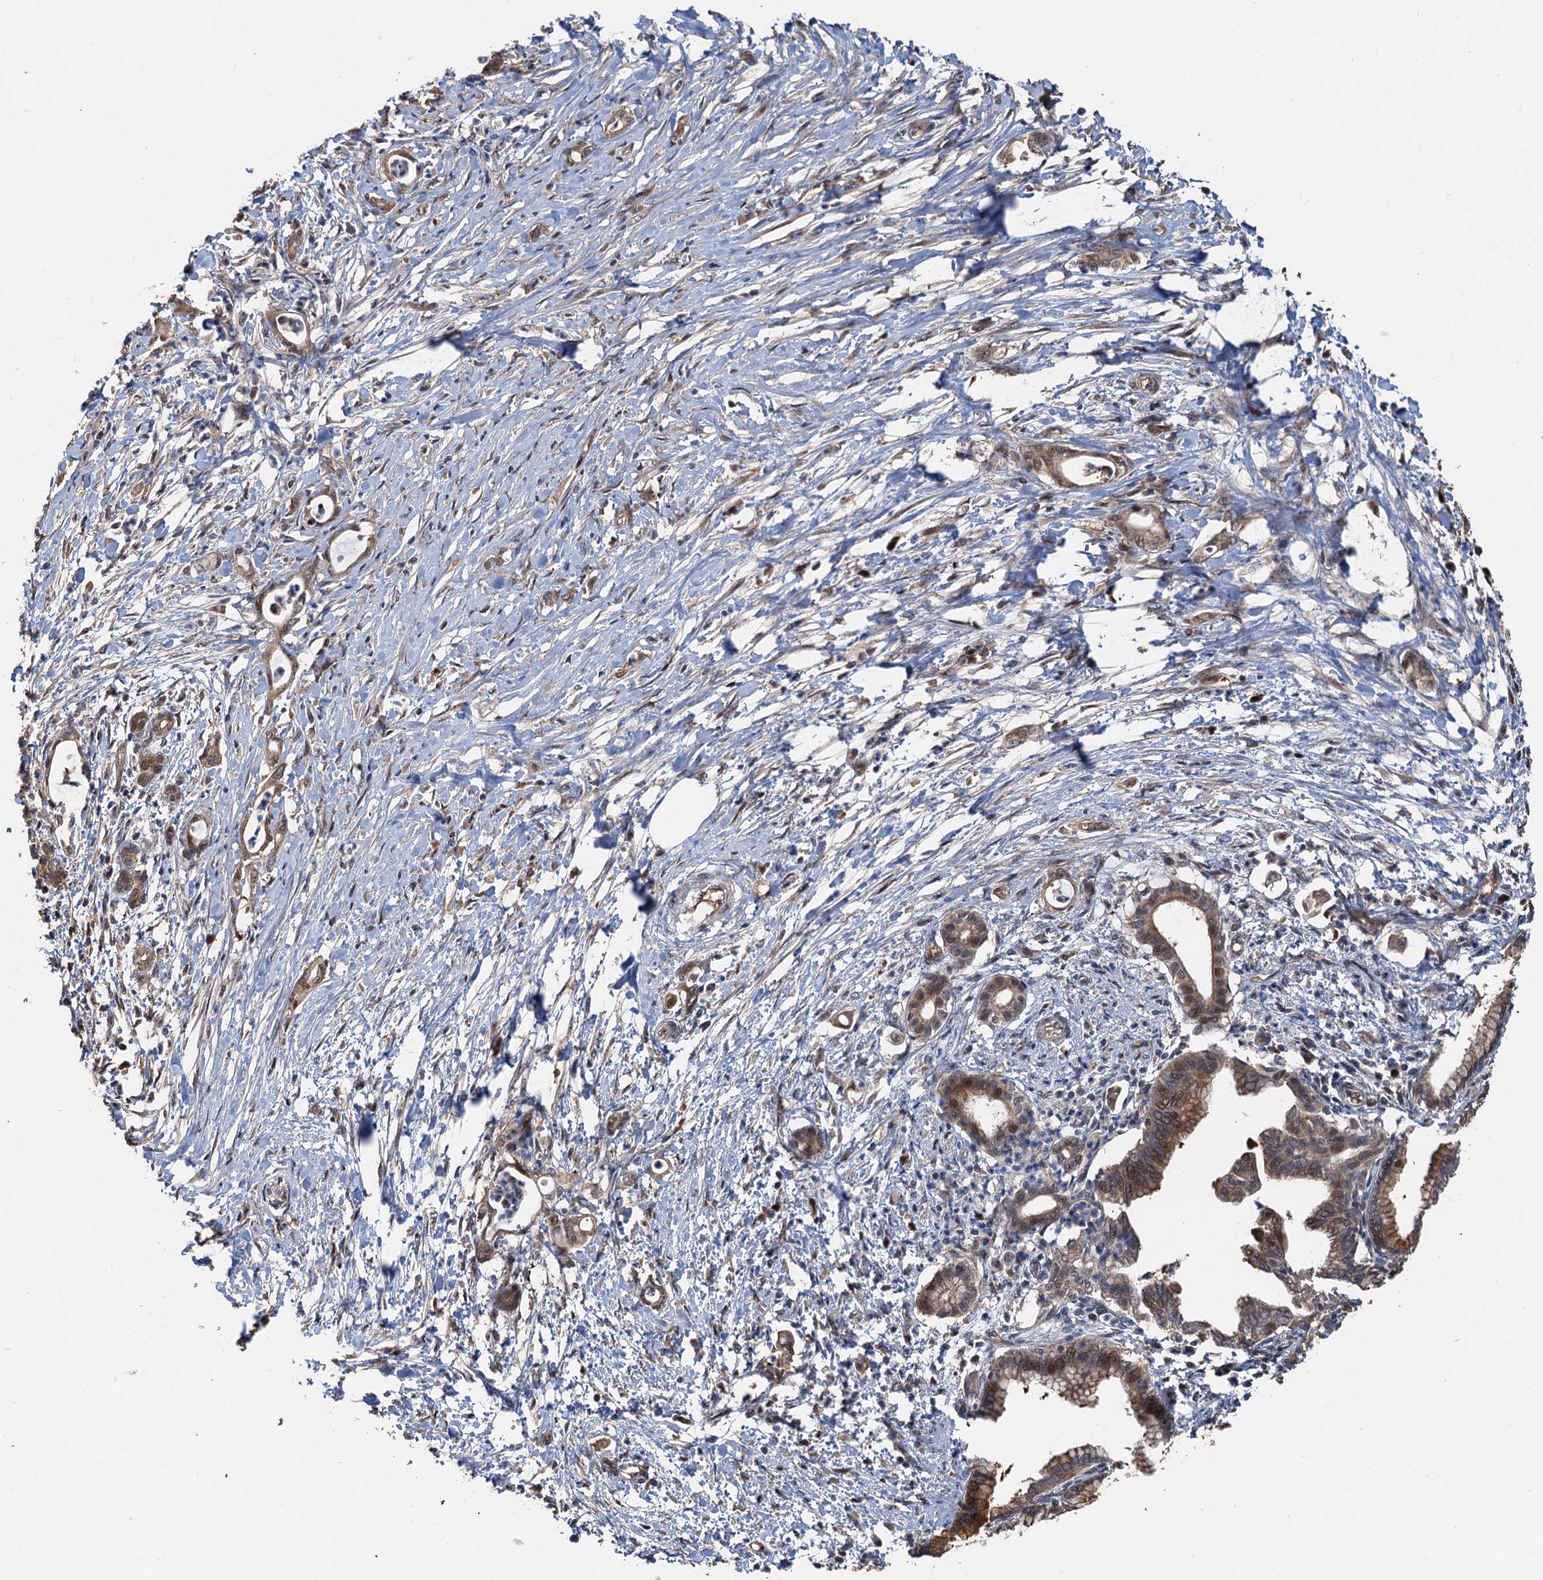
{"staining": {"intensity": "moderate", "quantity": ">75%", "location": "cytoplasmic/membranous,nuclear"}, "tissue": "pancreatic cancer", "cell_type": "Tumor cells", "image_type": "cancer", "snomed": [{"axis": "morphology", "description": "Adenocarcinoma, NOS"}, {"axis": "topography", "description": "Pancreas"}], "caption": "A medium amount of moderate cytoplasmic/membranous and nuclear staining is appreciated in about >75% of tumor cells in pancreatic cancer (adenocarcinoma) tissue. Ihc stains the protein of interest in brown and the nuclei are stained blue.", "gene": "DEXI", "patient": {"sex": "female", "age": 55}}